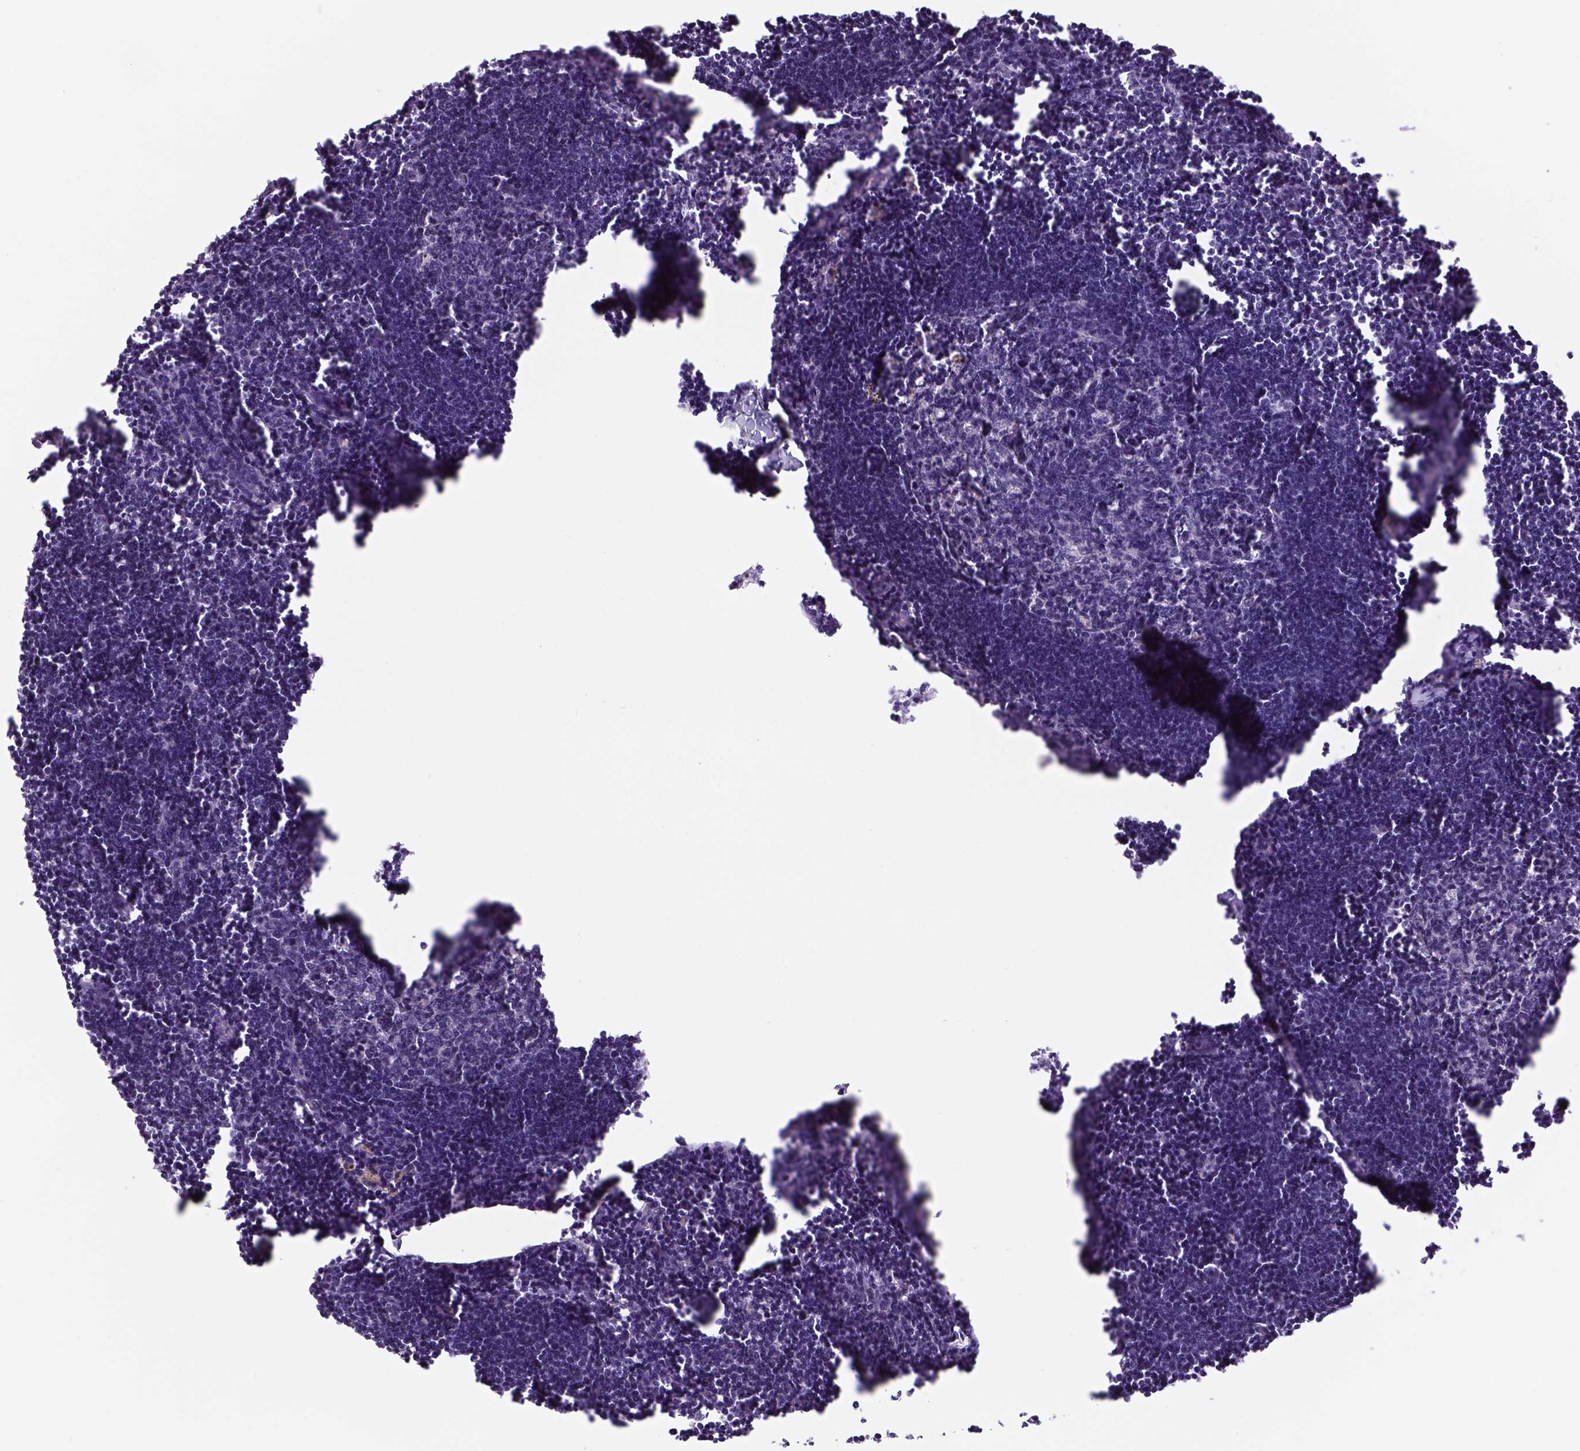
{"staining": {"intensity": "negative", "quantity": "none", "location": "none"}, "tissue": "lymph node", "cell_type": "Germinal center cells", "image_type": "normal", "snomed": [{"axis": "morphology", "description": "Normal tissue, NOS"}, {"axis": "topography", "description": "Lymph node"}], "caption": "Normal lymph node was stained to show a protein in brown. There is no significant expression in germinal center cells.", "gene": "DBH", "patient": {"sex": "male", "age": 55}}